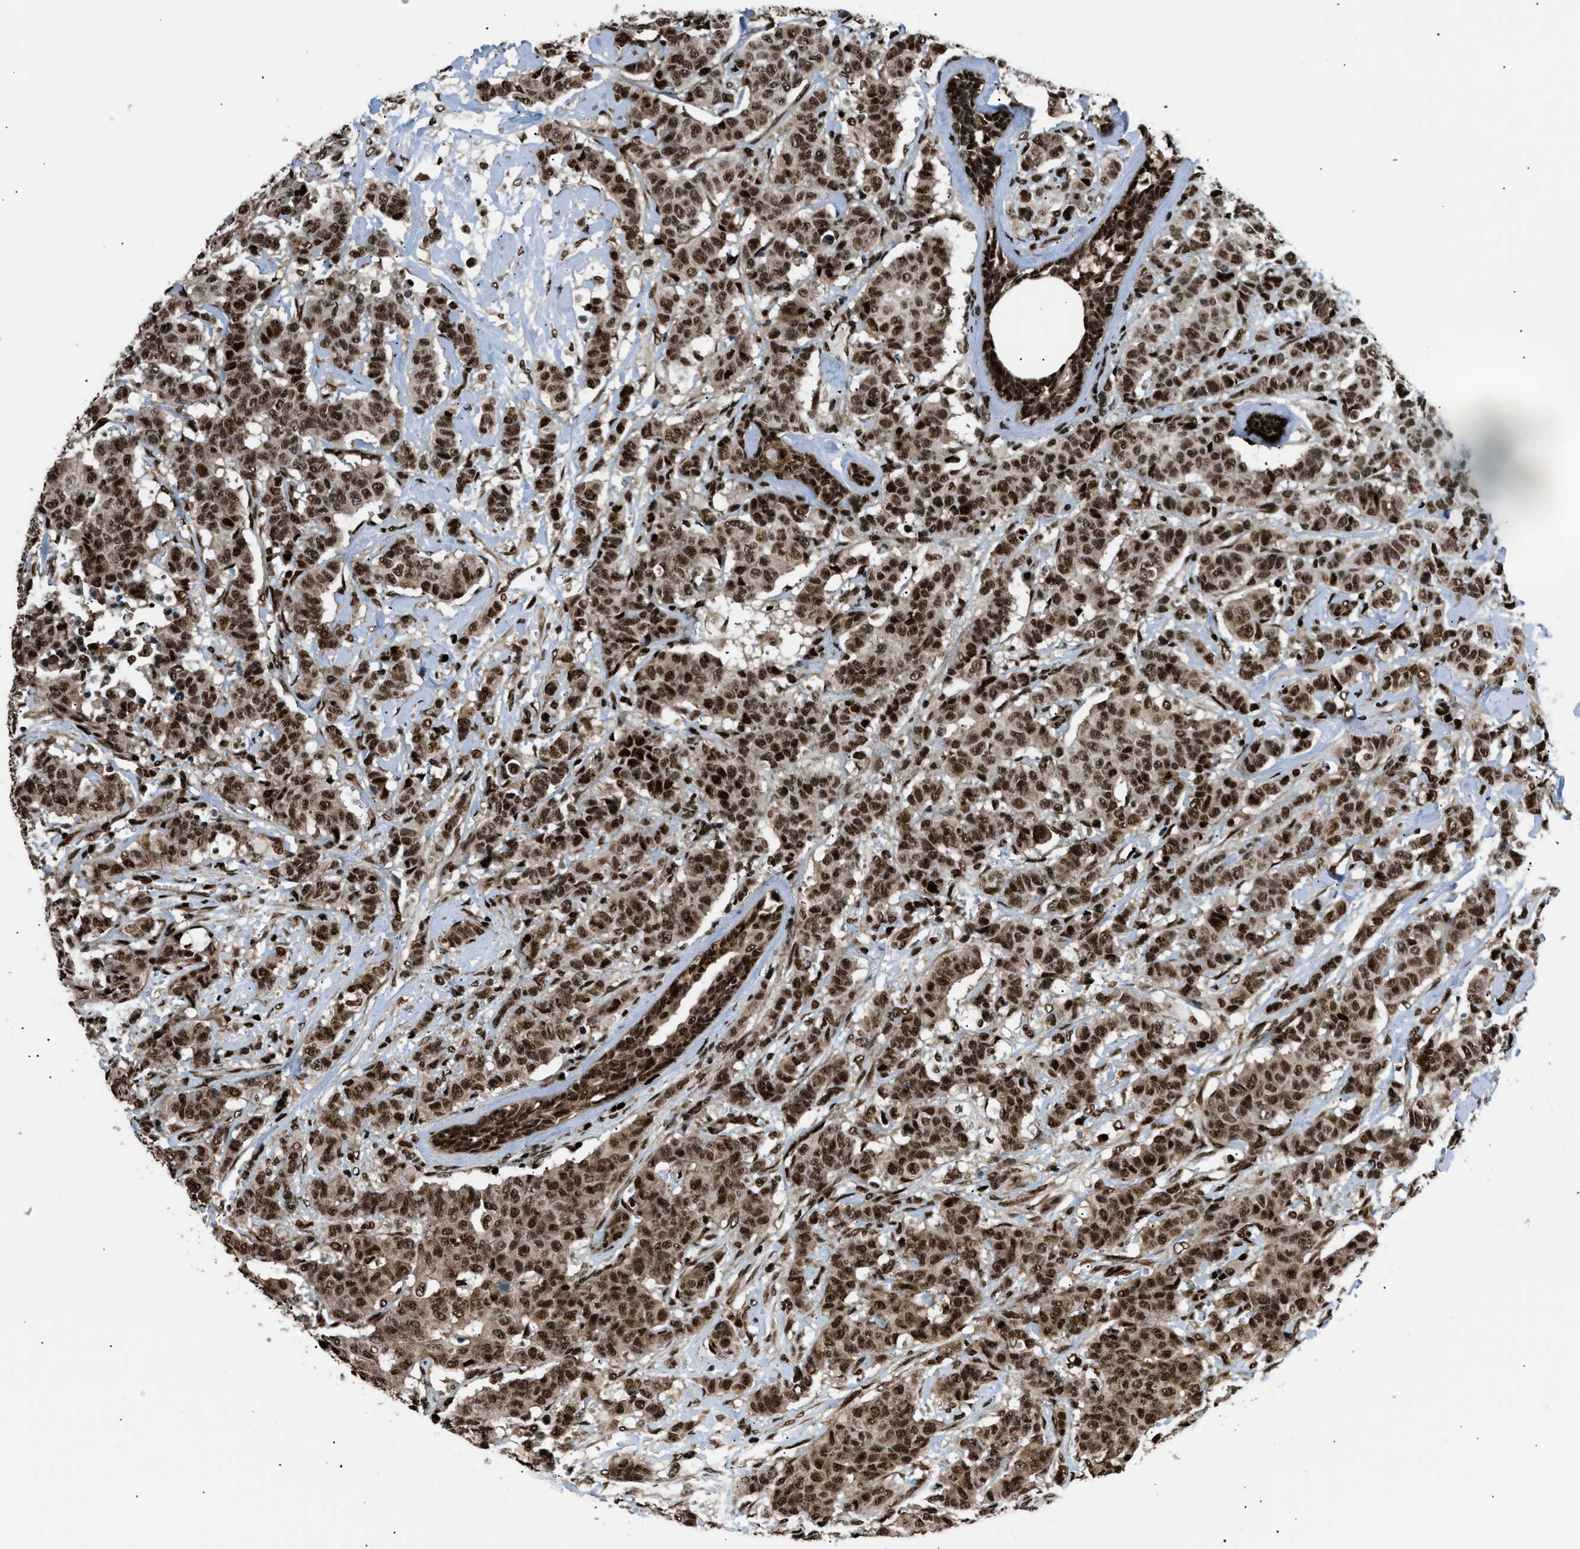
{"staining": {"intensity": "strong", "quantity": ">75%", "location": "nuclear"}, "tissue": "breast cancer", "cell_type": "Tumor cells", "image_type": "cancer", "snomed": [{"axis": "morphology", "description": "Normal tissue, NOS"}, {"axis": "morphology", "description": "Duct carcinoma"}, {"axis": "topography", "description": "Breast"}], "caption": "Immunohistochemical staining of infiltrating ductal carcinoma (breast) demonstrates high levels of strong nuclear positivity in approximately >75% of tumor cells. The protein of interest is shown in brown color, while the nuclei are stained blue.", "gene": "RBM5", "patient": {"sex": "female", "age": 40}}